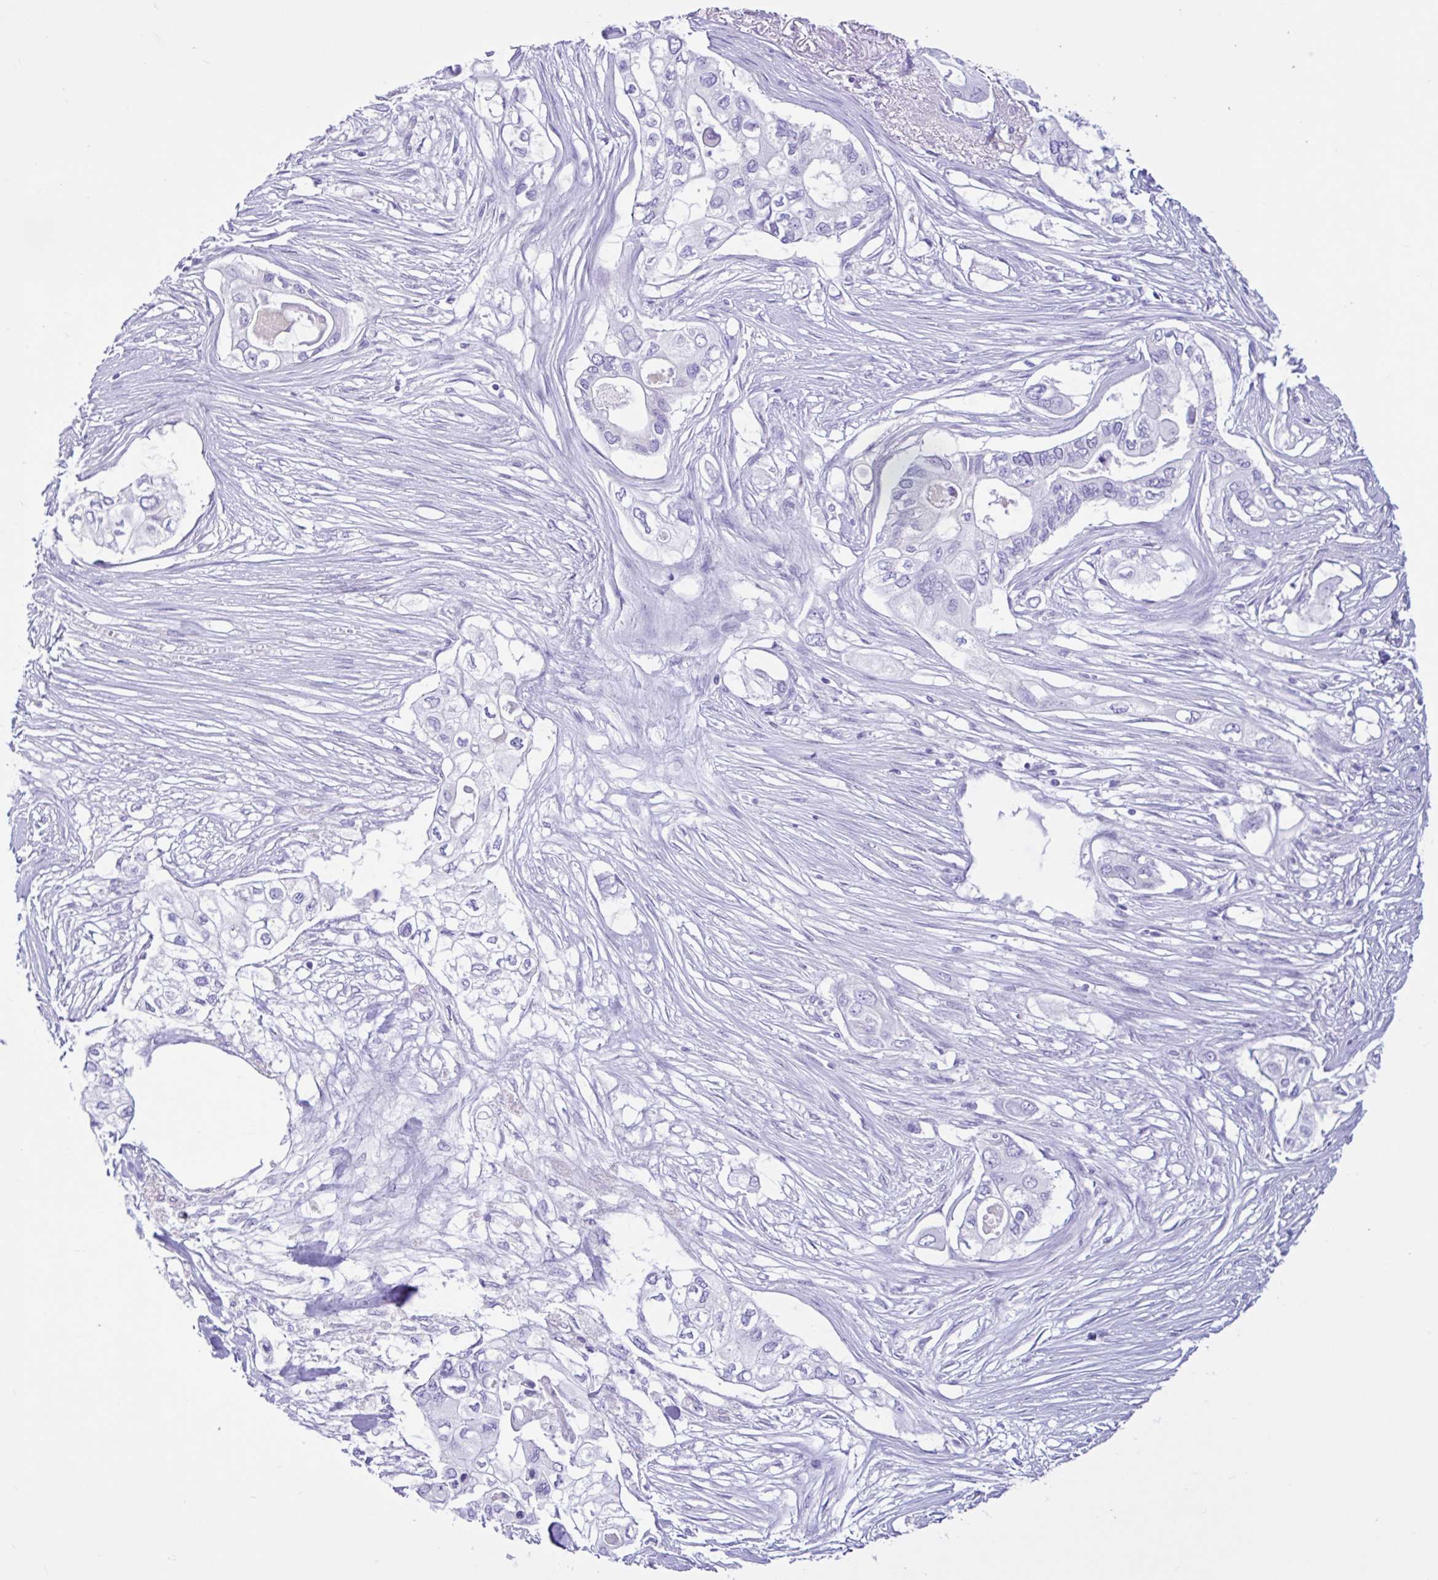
{"staining": {"intensity": "negative", "quantity": "none", "location": "none"}, "tissue": "pancreatic cancer", "cell_type": "Tumor cells", "image_type": "cancer", "snomed": [{"axis": "morphology", "description": "Adenocarcinoma, NOS"}, {"axis": "topography", "description": "Pancreas"}], "caption": "Pancreatic cancer was stained to show a protein in brown. There is no significant staining in tumor cells.", "gene": "CYP19A1", "patient": {"sex": "female", "age": 63}}